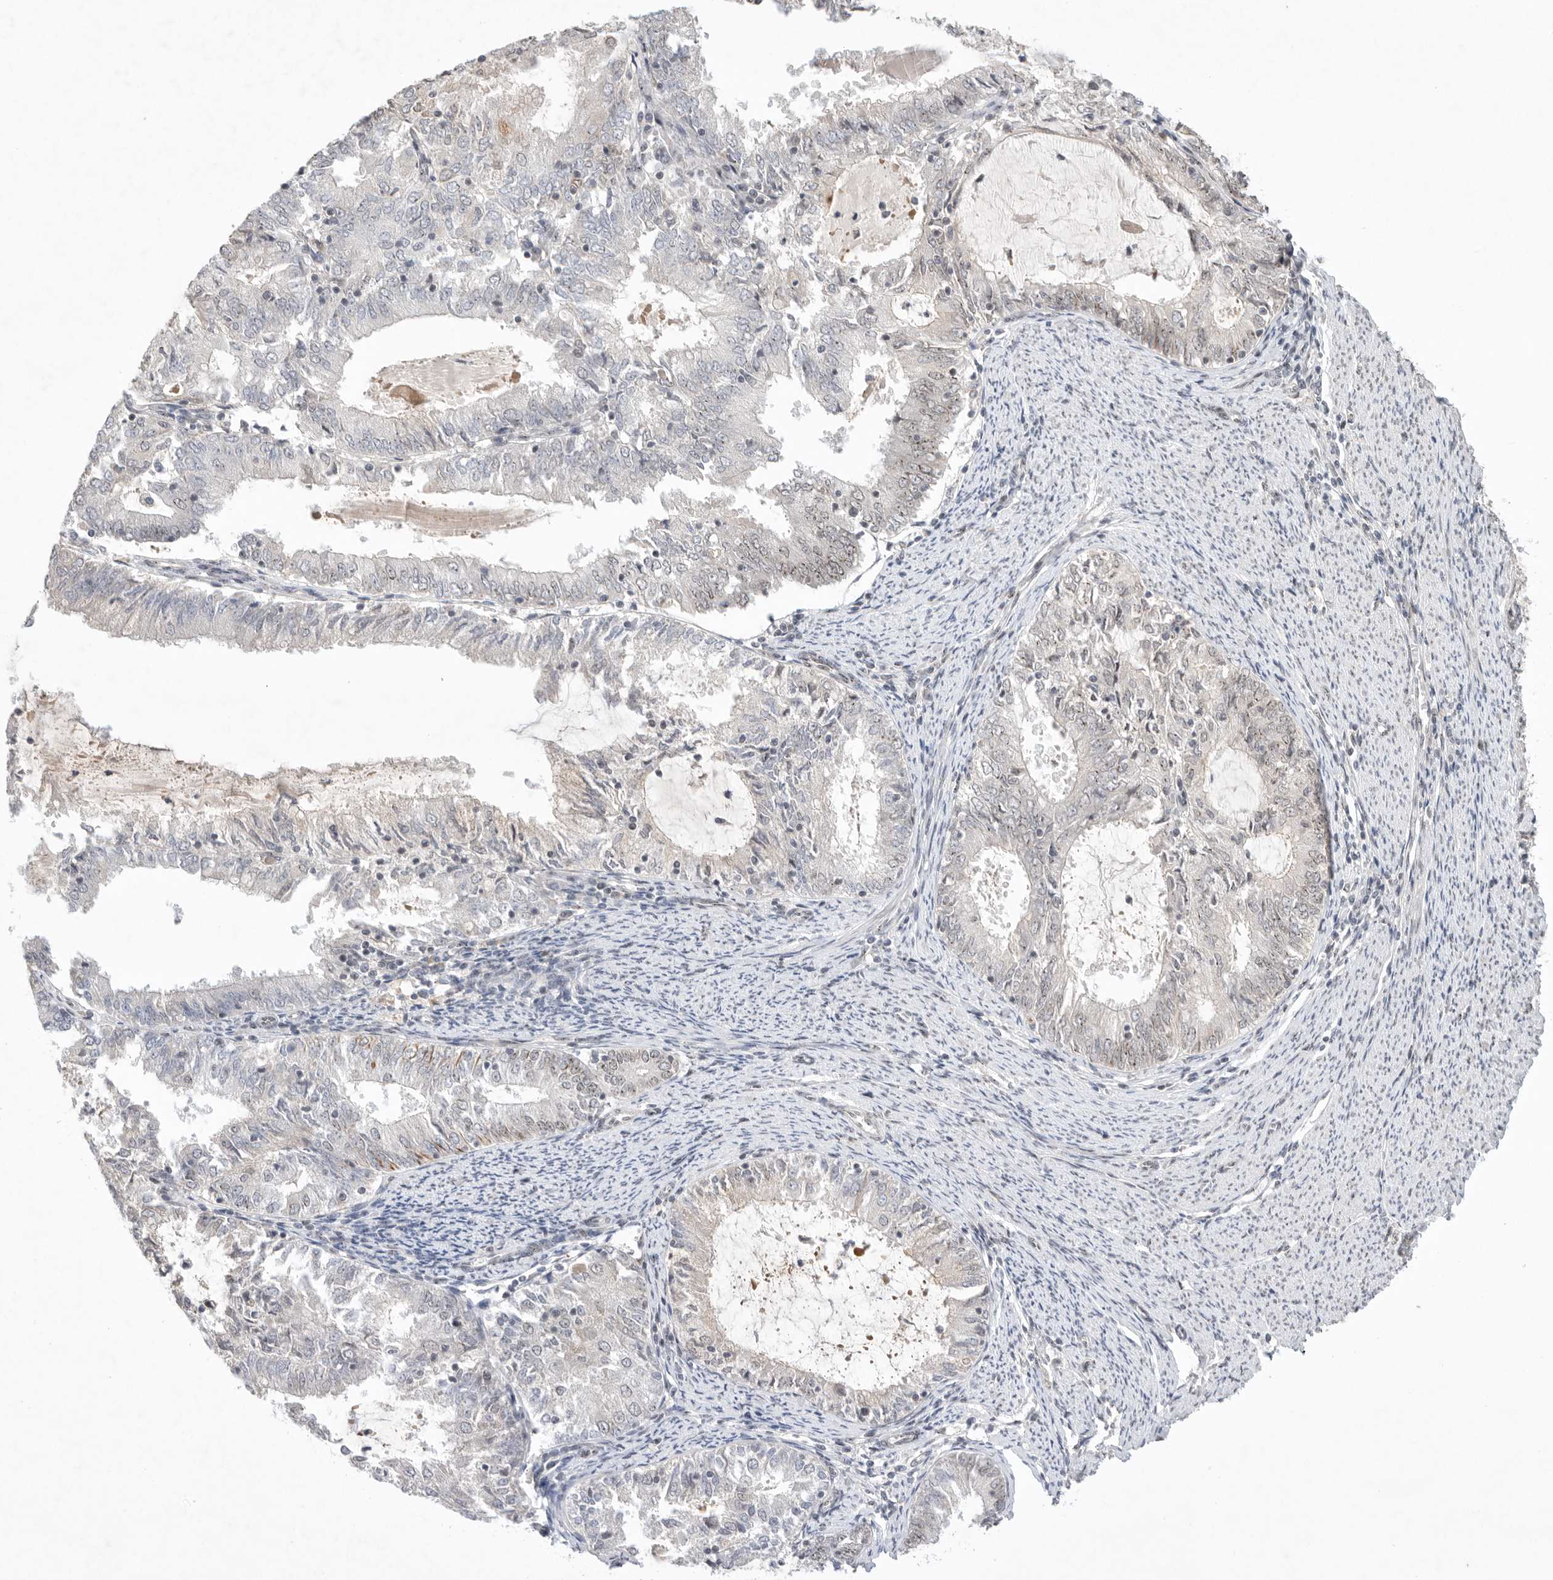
{"staining": {"intensity": "negative", "quantity": "none", "location": "none"}, "tissue": "endometrial cancer", "cell_type": "Tumor cells", "image_type": "cancer", "snomed": [{"axis": "morphology", "description": "Adenocarcinoma, NOS"}, {"axis": "topography", "description": "Endometrium"}], "caption": "This is a photomicrograph of immunohistochemistry (IHC) staining of endometrial cancer, which shows no staining in tumor cells. The staining was performed using DAB (3,3'-diaminobenzidine) to visualize the protein expression in brown, while the nuclei were stained in blue with hematoxylin (Magnification: 20x).", "gene": "LEMD3", "patient": {"sex": "female", "age": 57}}